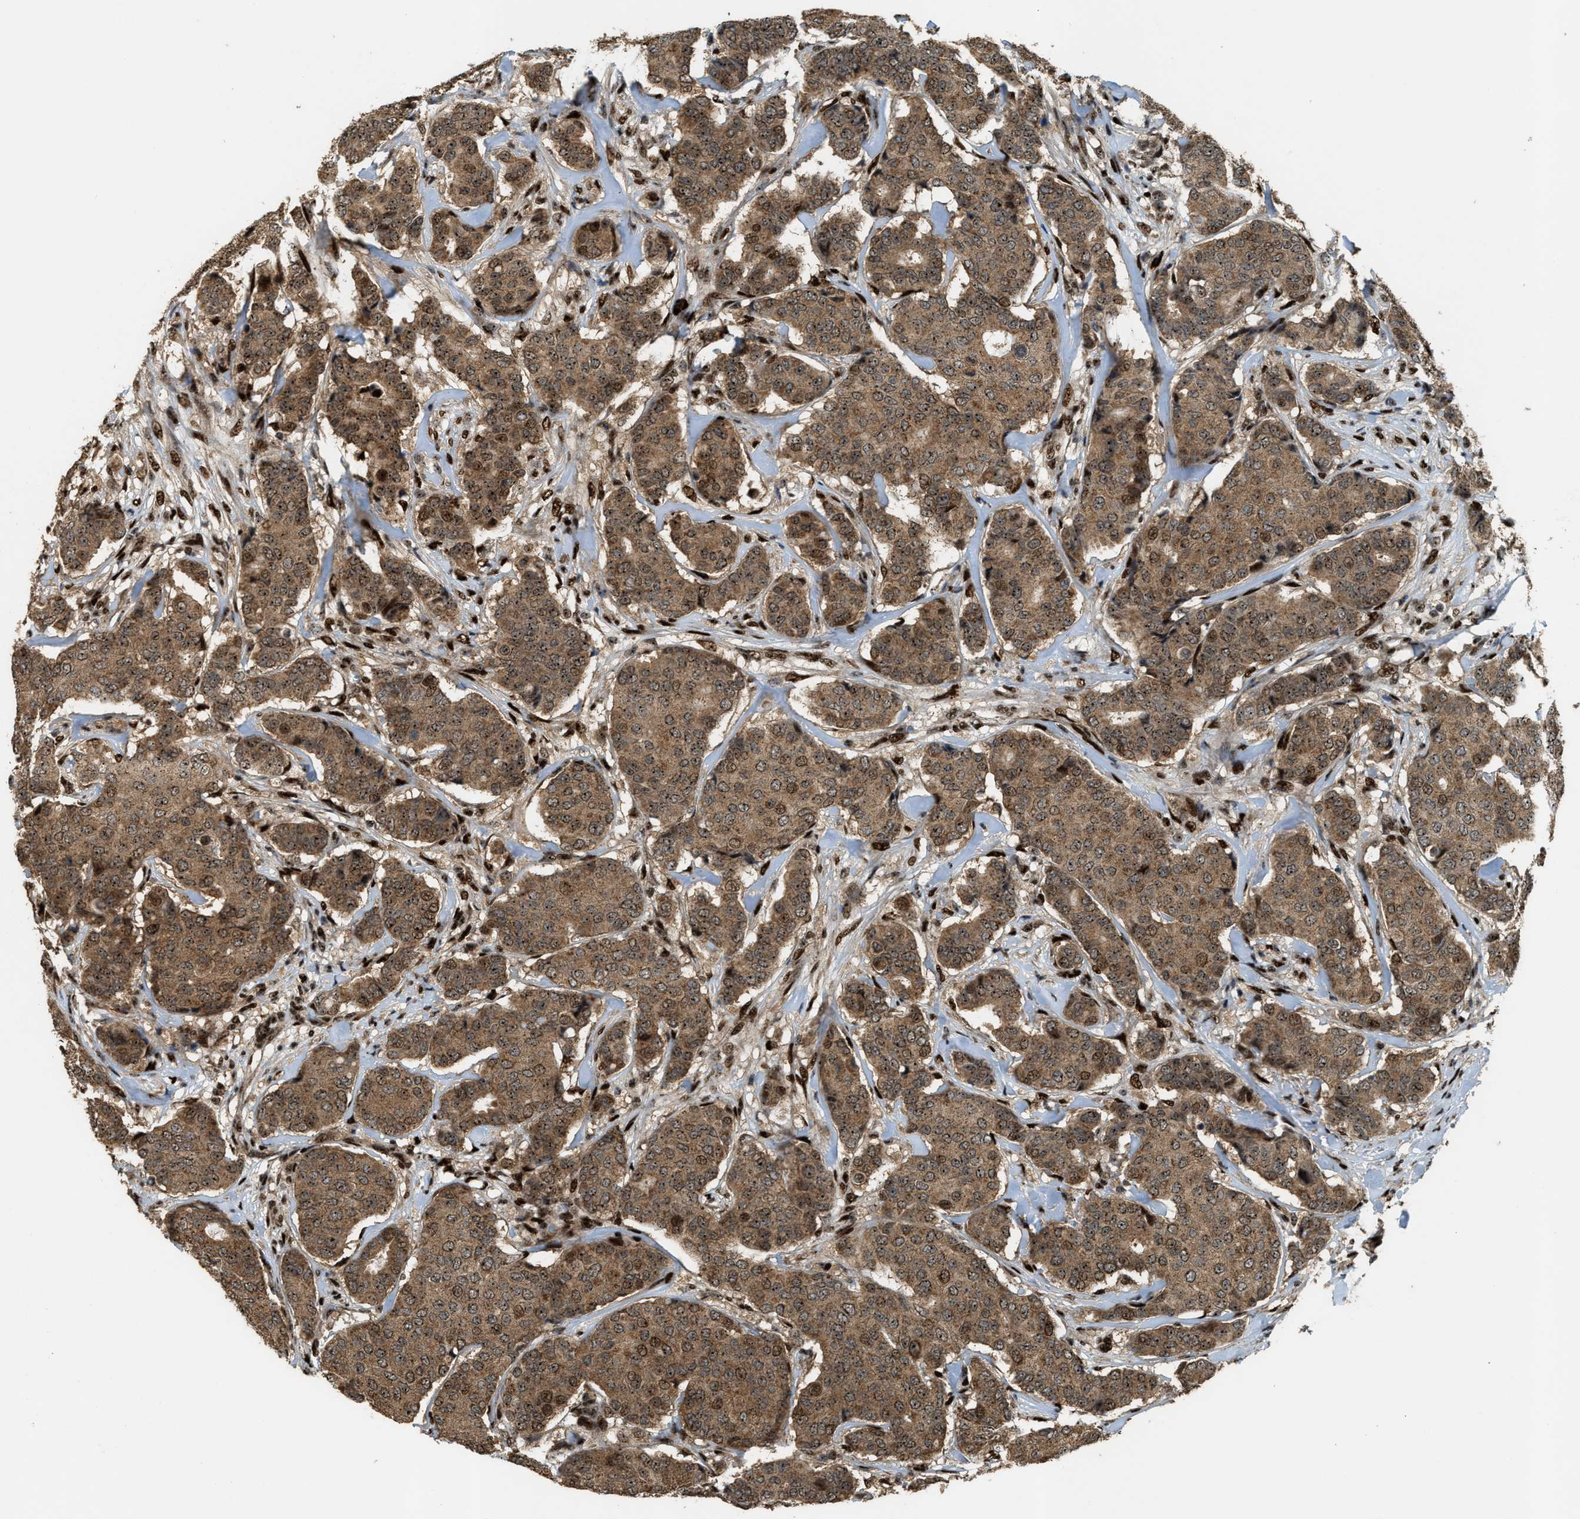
{"staining": {"intensity": "strong", "quantity": ">75%", "location": "cytoplasmic/membranous,nuclear"}, "tissue": "breast cancer", "cell_type": "Tumor cells", "image_type": "cancer", "snomed": [{"axis": "morphology", "description": "Duct carcinoma"}, {"axis": "topography", "description": "Breast"}], "caption": "Protein expression analysis of breast cancer reveals strong cytoplasmic/membranous and nuclear staining in about >75% of tumor cells.", "gene": "ZNF687", "patient": {"sex": "female", "age": 75}}